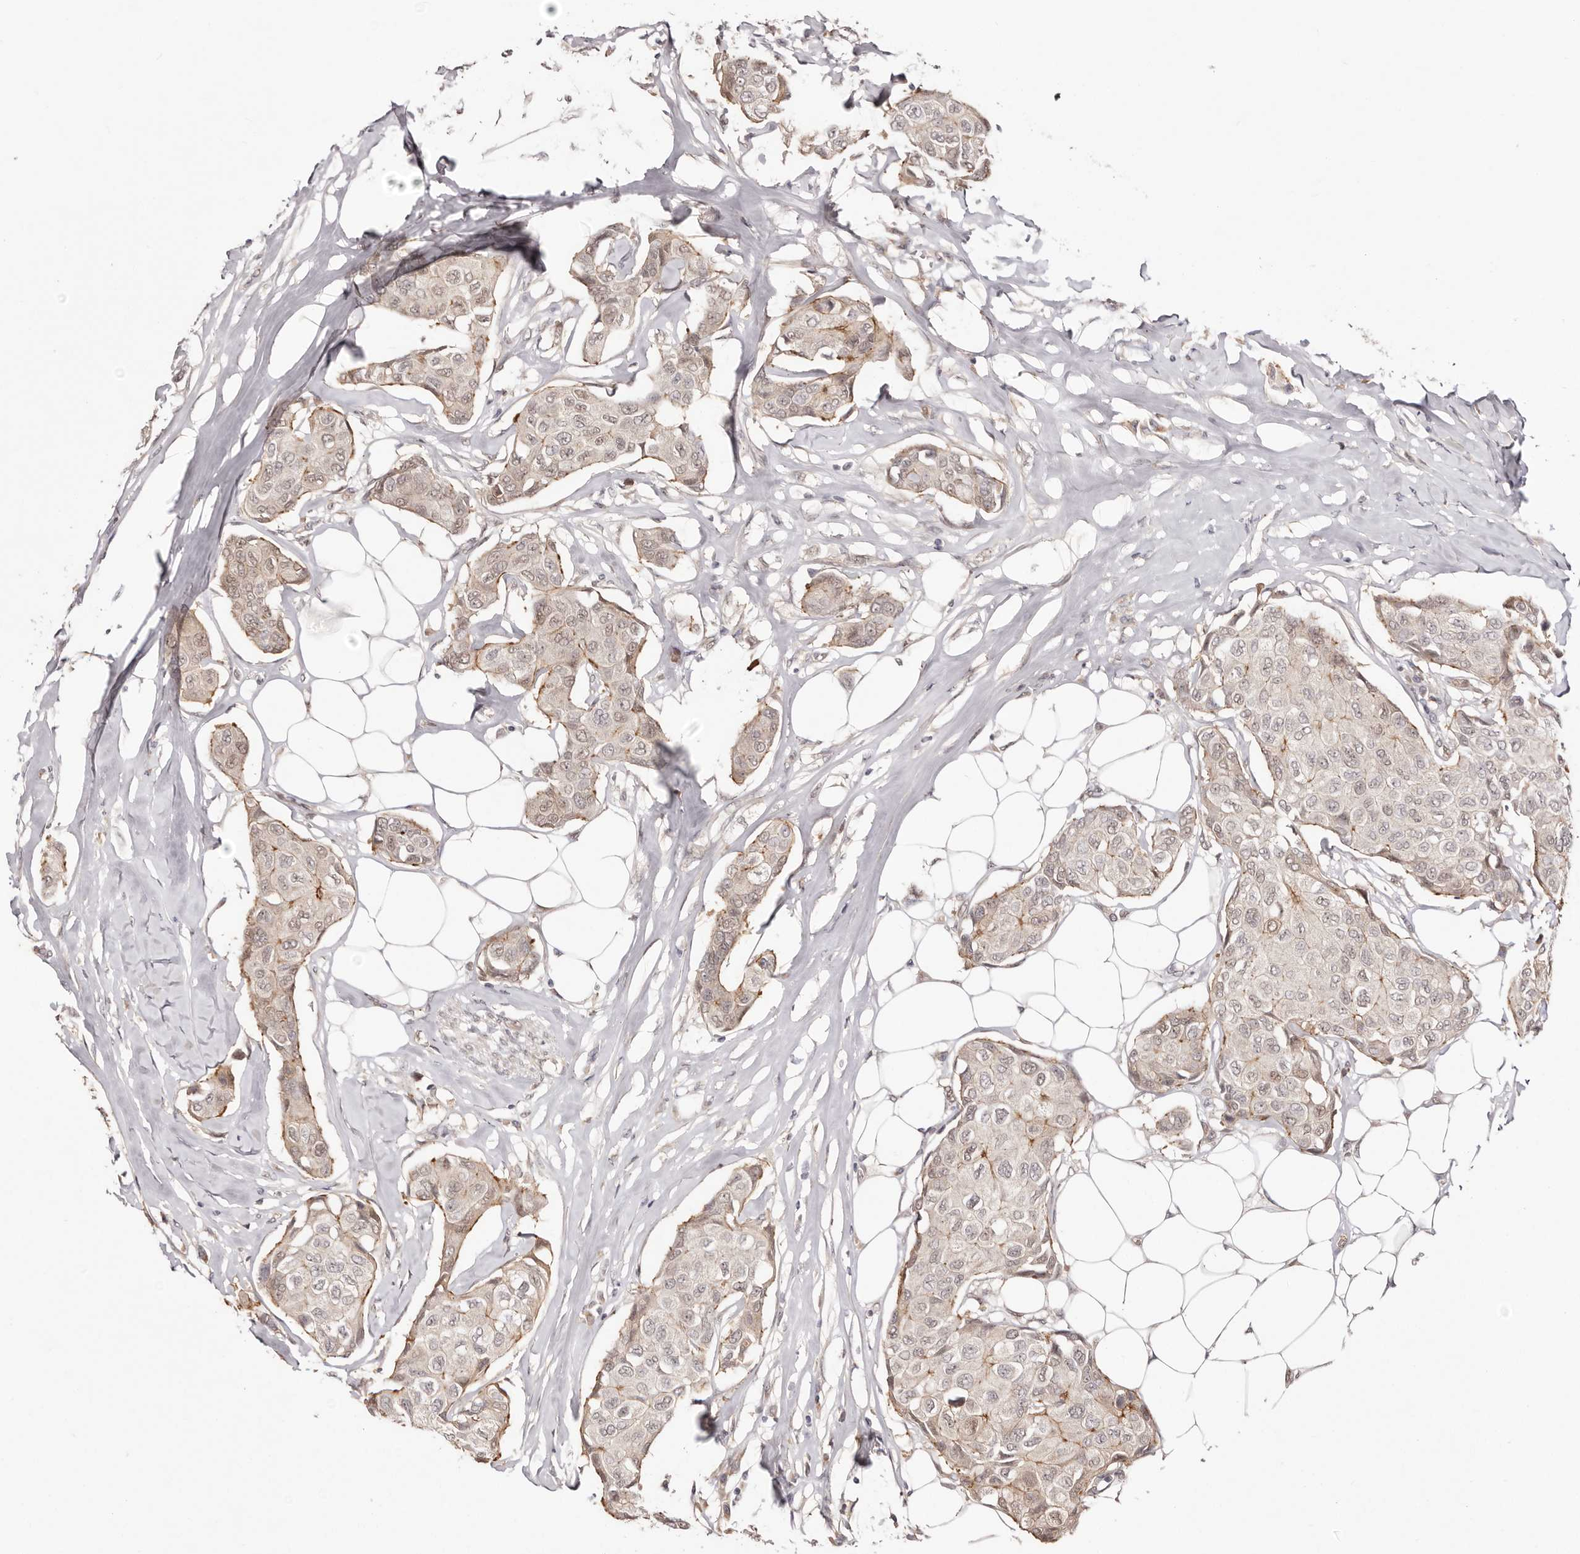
{"staining": {"intensity": "weak", "quantity": "<25%", "location": "cytoplasmic/membranous"}, "tissue": "breast cancer", "cell_type": "Tumor cells", "image_type": "cancer", "snomed": [{"axis": "morphology", "description": "Duct carcinoma"}, {"axis": "topography", "description": "Breast"}], "caption": "Tumor cells show no significant protein expression in breast cancer. (Stains: DAB (3,3'-diaminobenzidine) immunohistochemistry with hematoxylin counter stain, Microscopy: brightfield microscopy at high magnification).", "gene": "EGR3", "patient": {"sex": "female", "age": 80}}